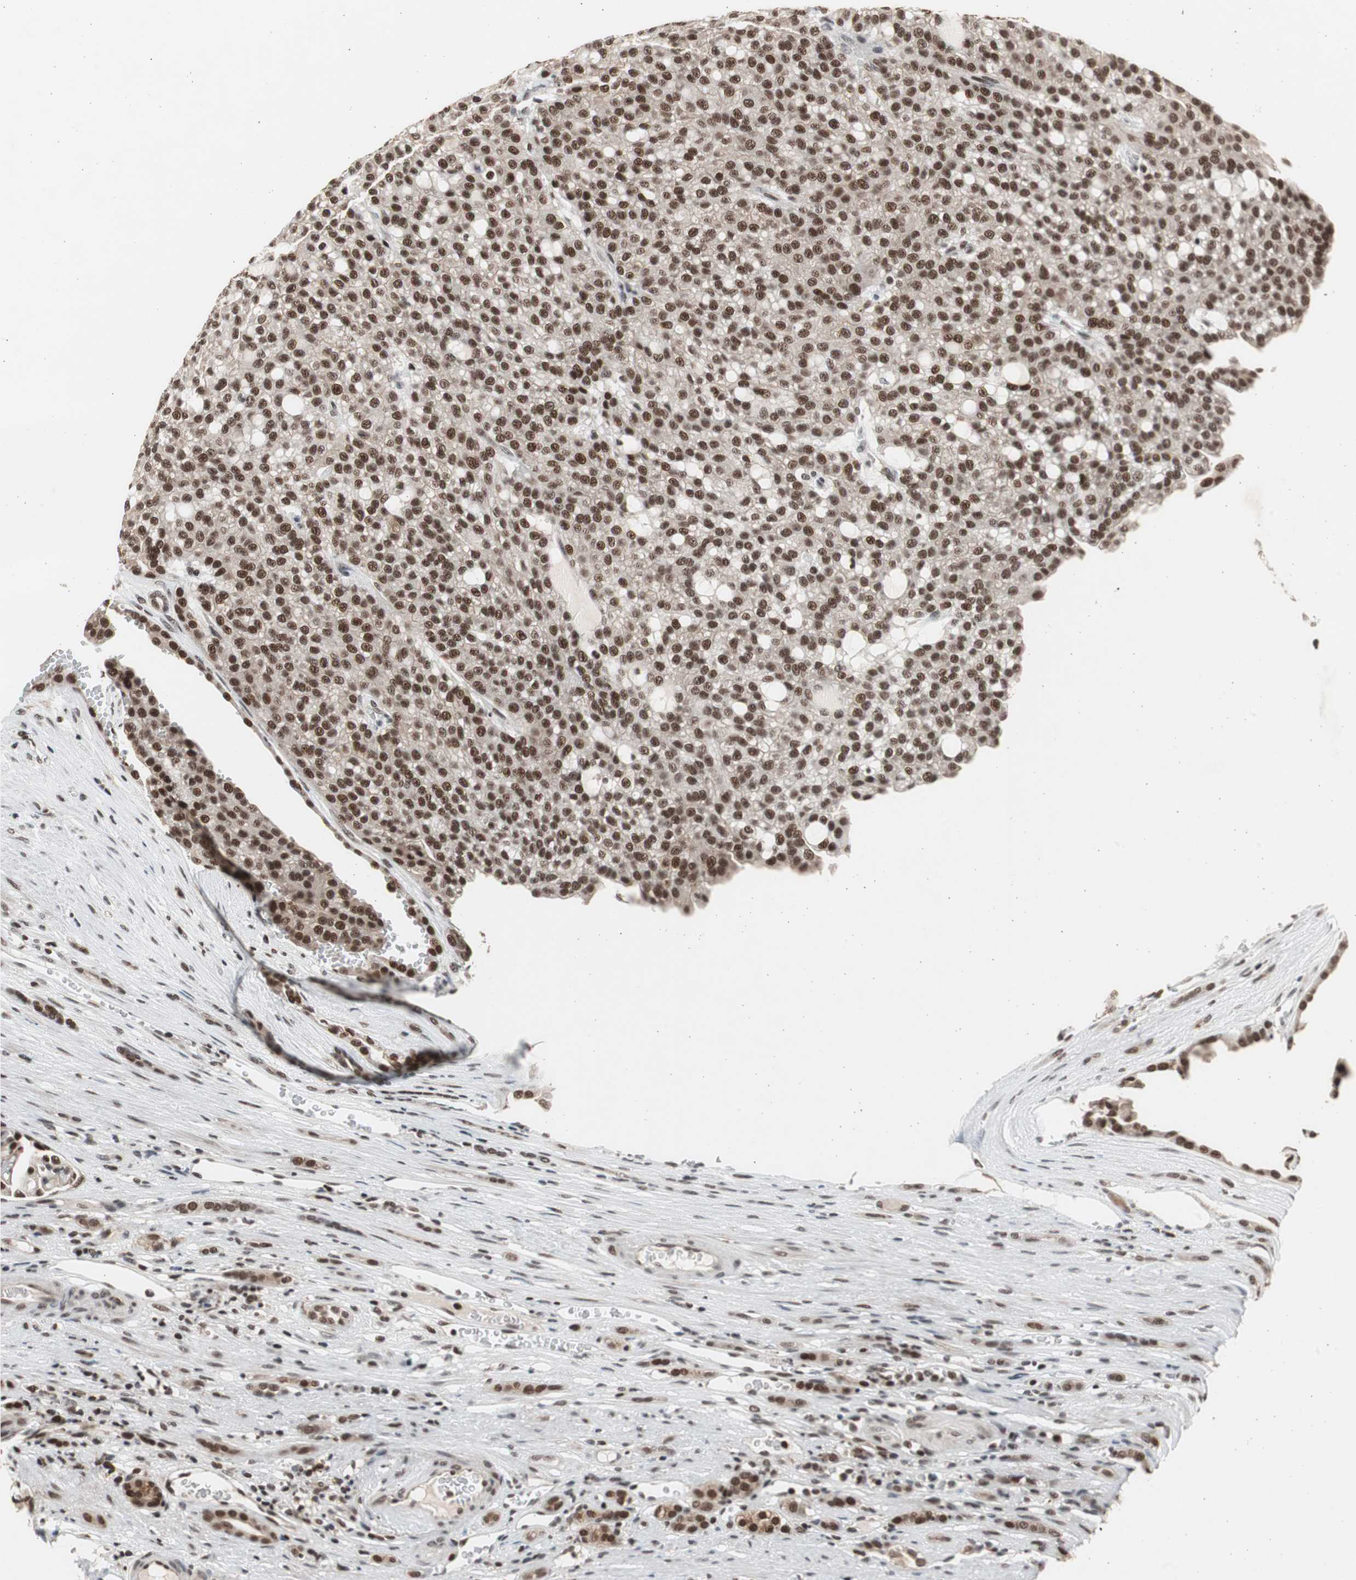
{"staining": {"intensity": "strong", "quantity": ">75%", "location": "nuclear"}, "tissue": "renal cancer", "cell_type": "Tumor cells", "image_type": "cancer", "snomed": [{"axis": "morphology", "description": "Adenocarcinoma, NOS"}, {"axis": "topography", "description": "Kidney"}], "caption": "There is high levels of strong nuclear positivity in tumor cells of adenocarcinoma (renal), as demonstrated by immunohistochemical staining (brown color).", "gene": "RPA1", "patient": {"sex": "male", "age": 63}}